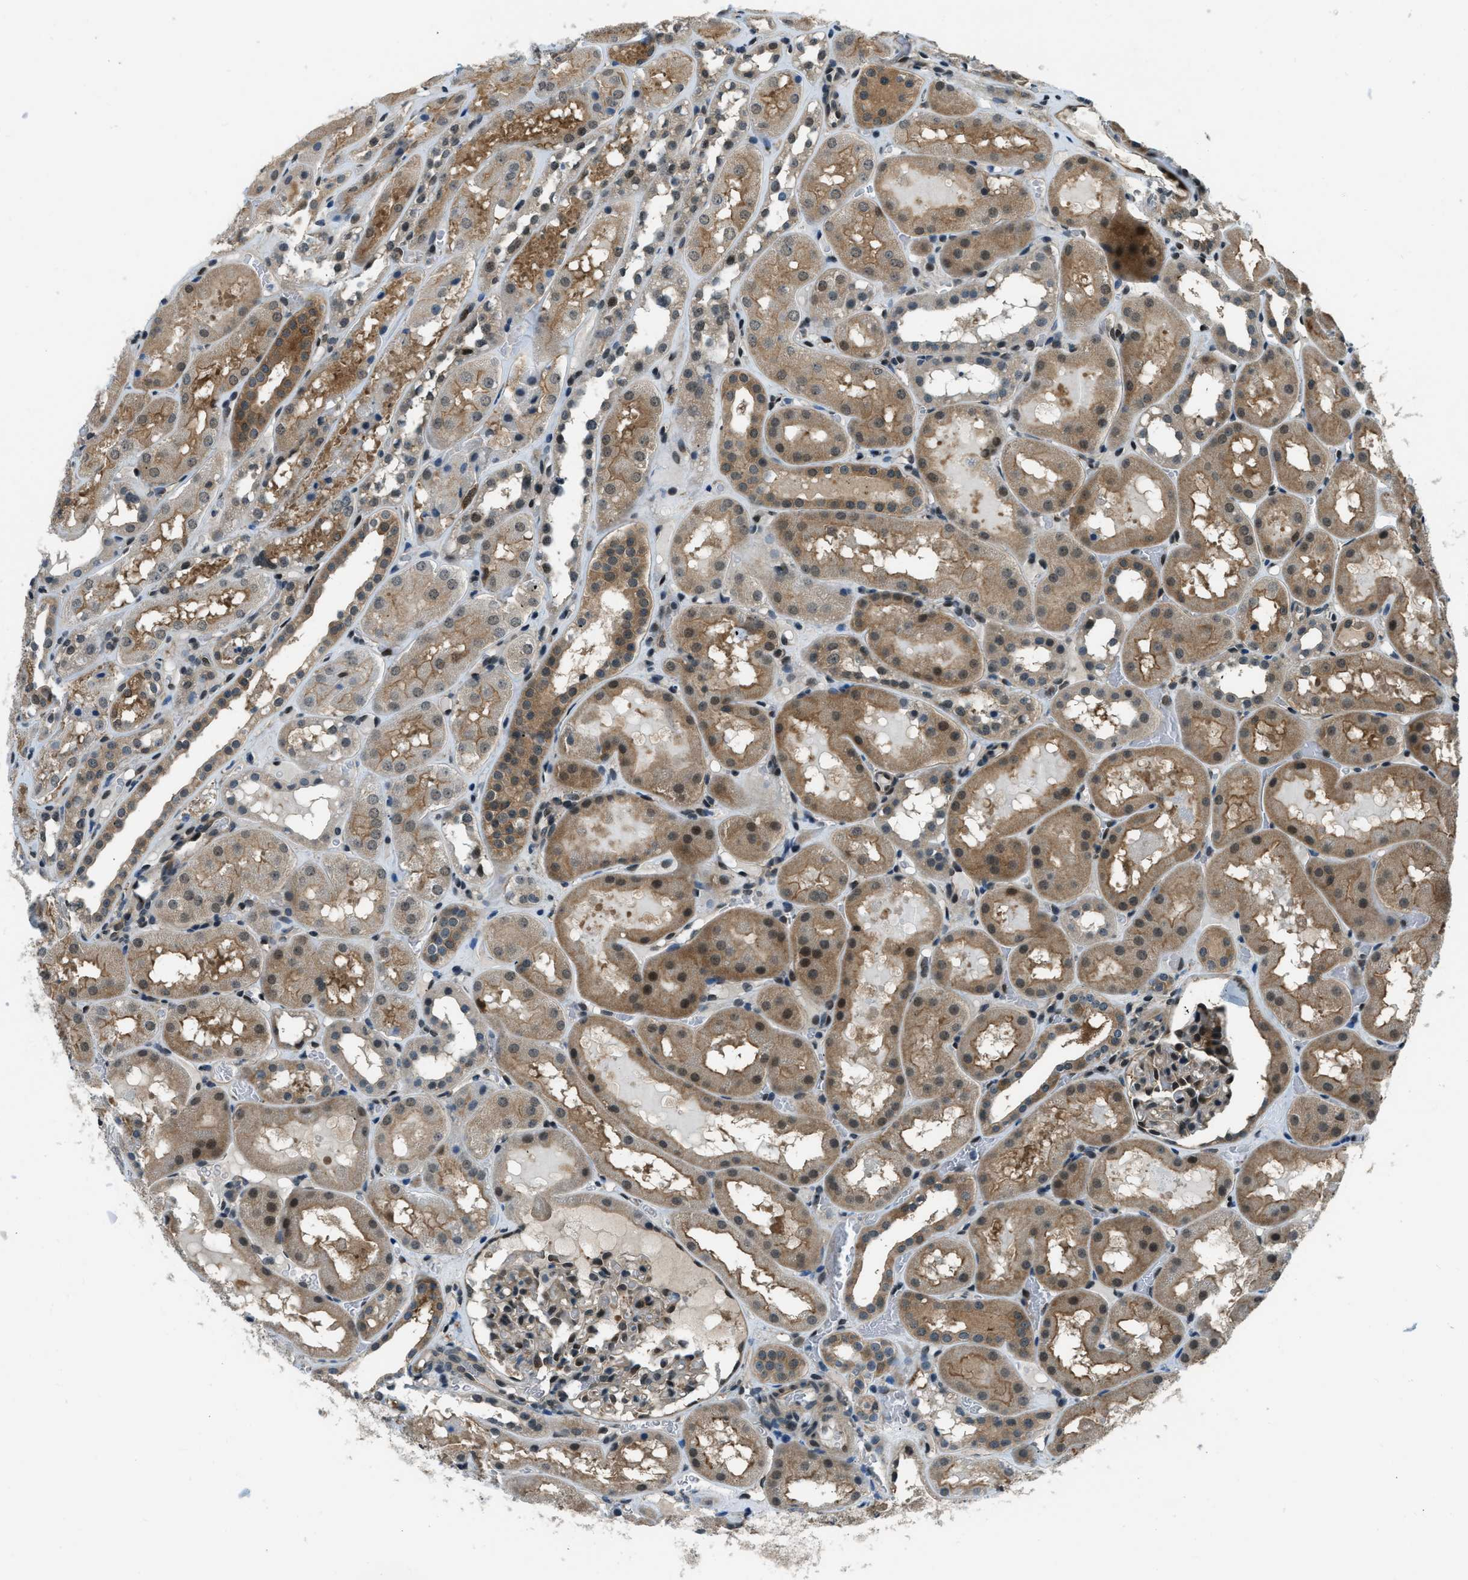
{"staining": {"intensity": "moderate", "quantity": "25%-75%", "location": "cytoplasmic/membranous,nuclear"}, "tissue": "kidney", "cell_type": "Cells in glomeruli", "image_type": "normal", "snomed": [{"axis": "morphology", "description": "Normal tissue, NOS"}, {"axis": "topography", "description": "Kidney"}, {"axis": "topography", "description": "Urinary bladder"}], "caption": "Cells in glomeruli reveal medium levels of moderate cytoplasmic/membranous,nuclear staining in about 25%-75% of cells in benign kidney. The protein is stained brown, and the nuclei are stained in blue (DAB IHC with brightfield microscopy, high magnification).", "gene": "NUDCD3", "patient": {"sex": "male", "age": 16}}